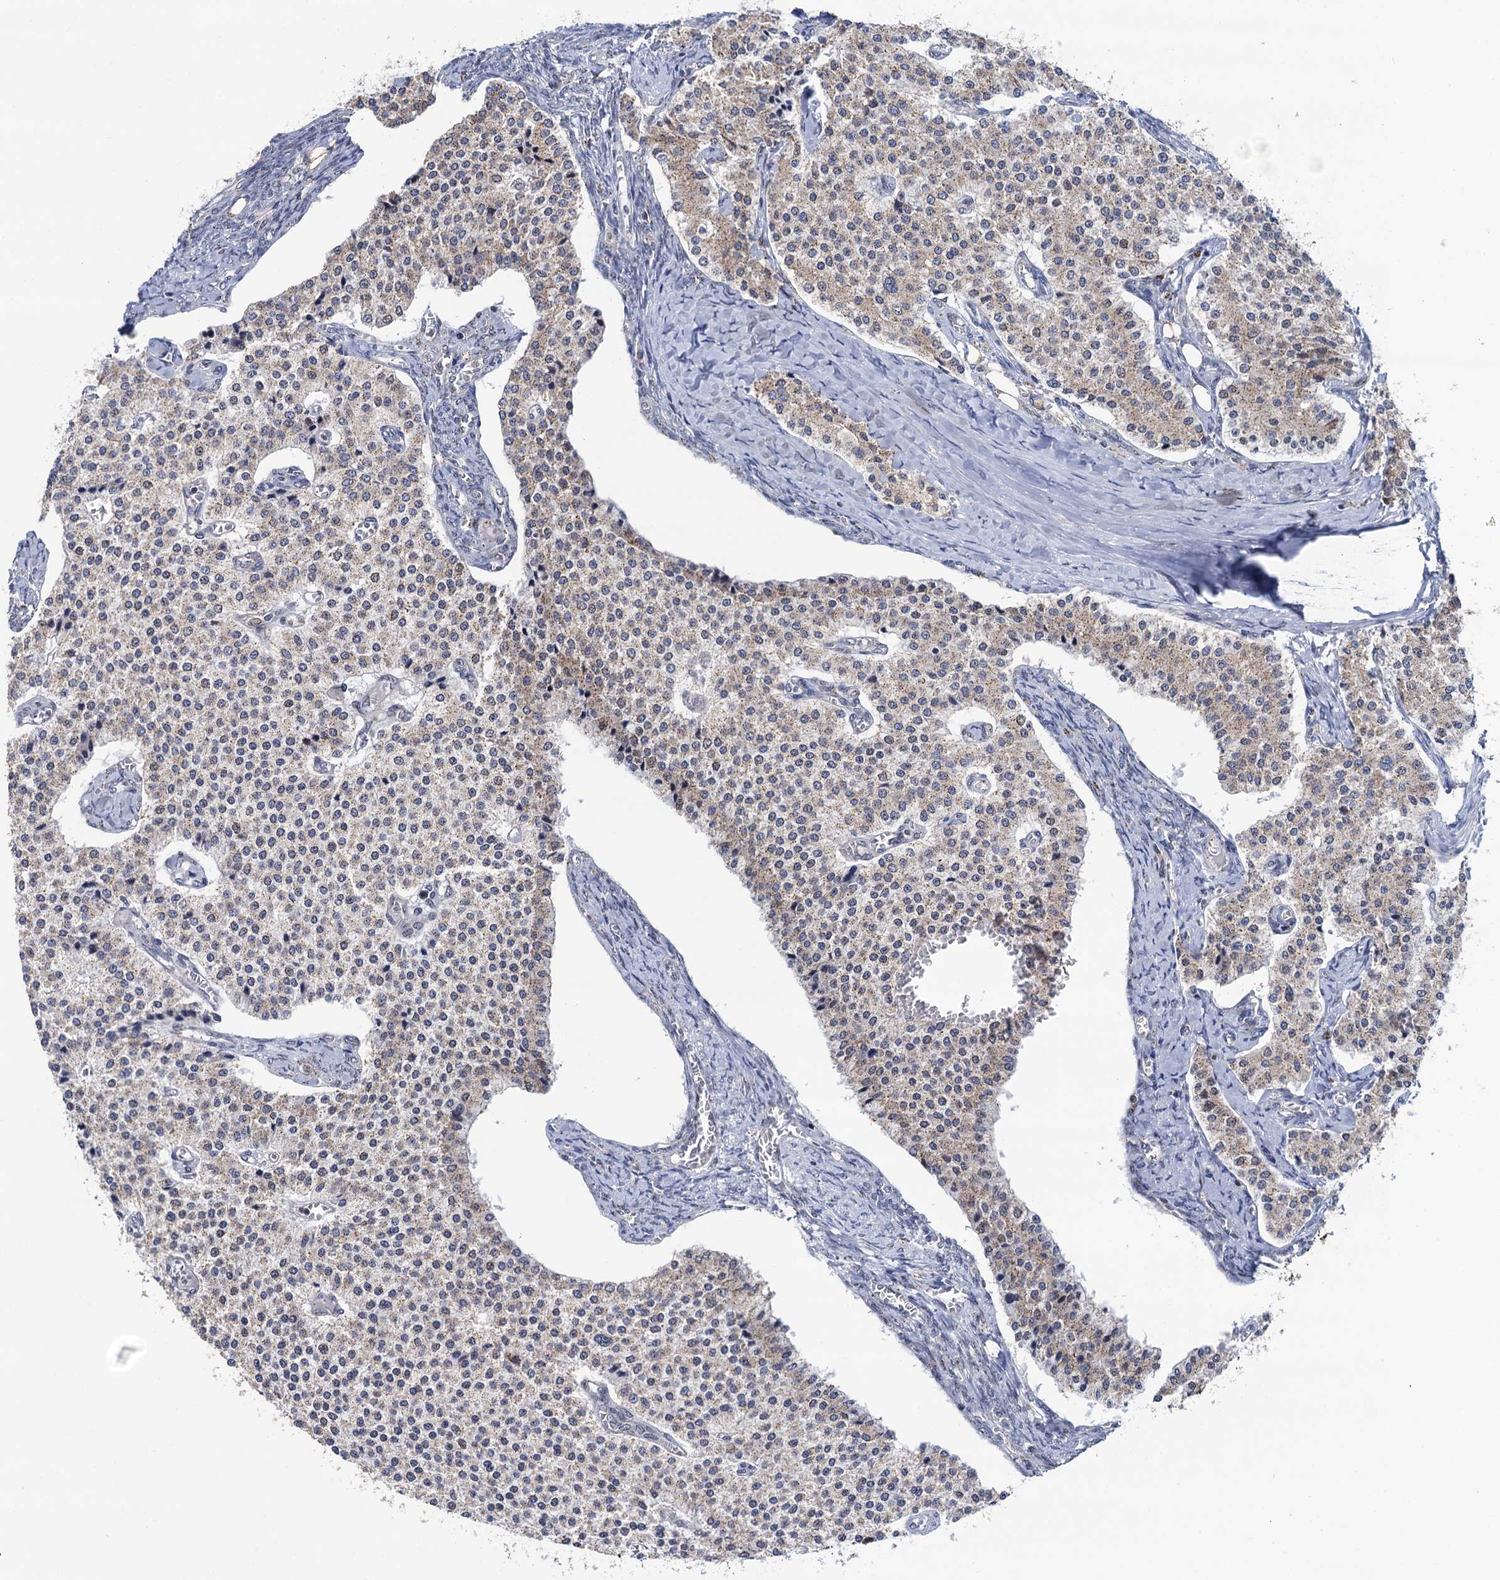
{"staining": {"intensity": "weak", "quantity": "25%-75%", "location": "cytoplasmic/membranous"}, "tissue": "carcinoid", "cell_type": "Tumor cells", "image_type": "cancer", "snomed": [{"axis": "morphology", "description": "Carcinoid, malignant, NOS"}, {"axis": "topography", "description": "Colon"}], "caption": "Tumor cells display low levels of weak cytoplasmic/membranous staining in about 25%-75% of cells in carcinoid (malignant). (DAB IHC with brightfield microscopy, high magnification).", "gene": "THAP2", "patient": {"sex": "female", "age": 52}}